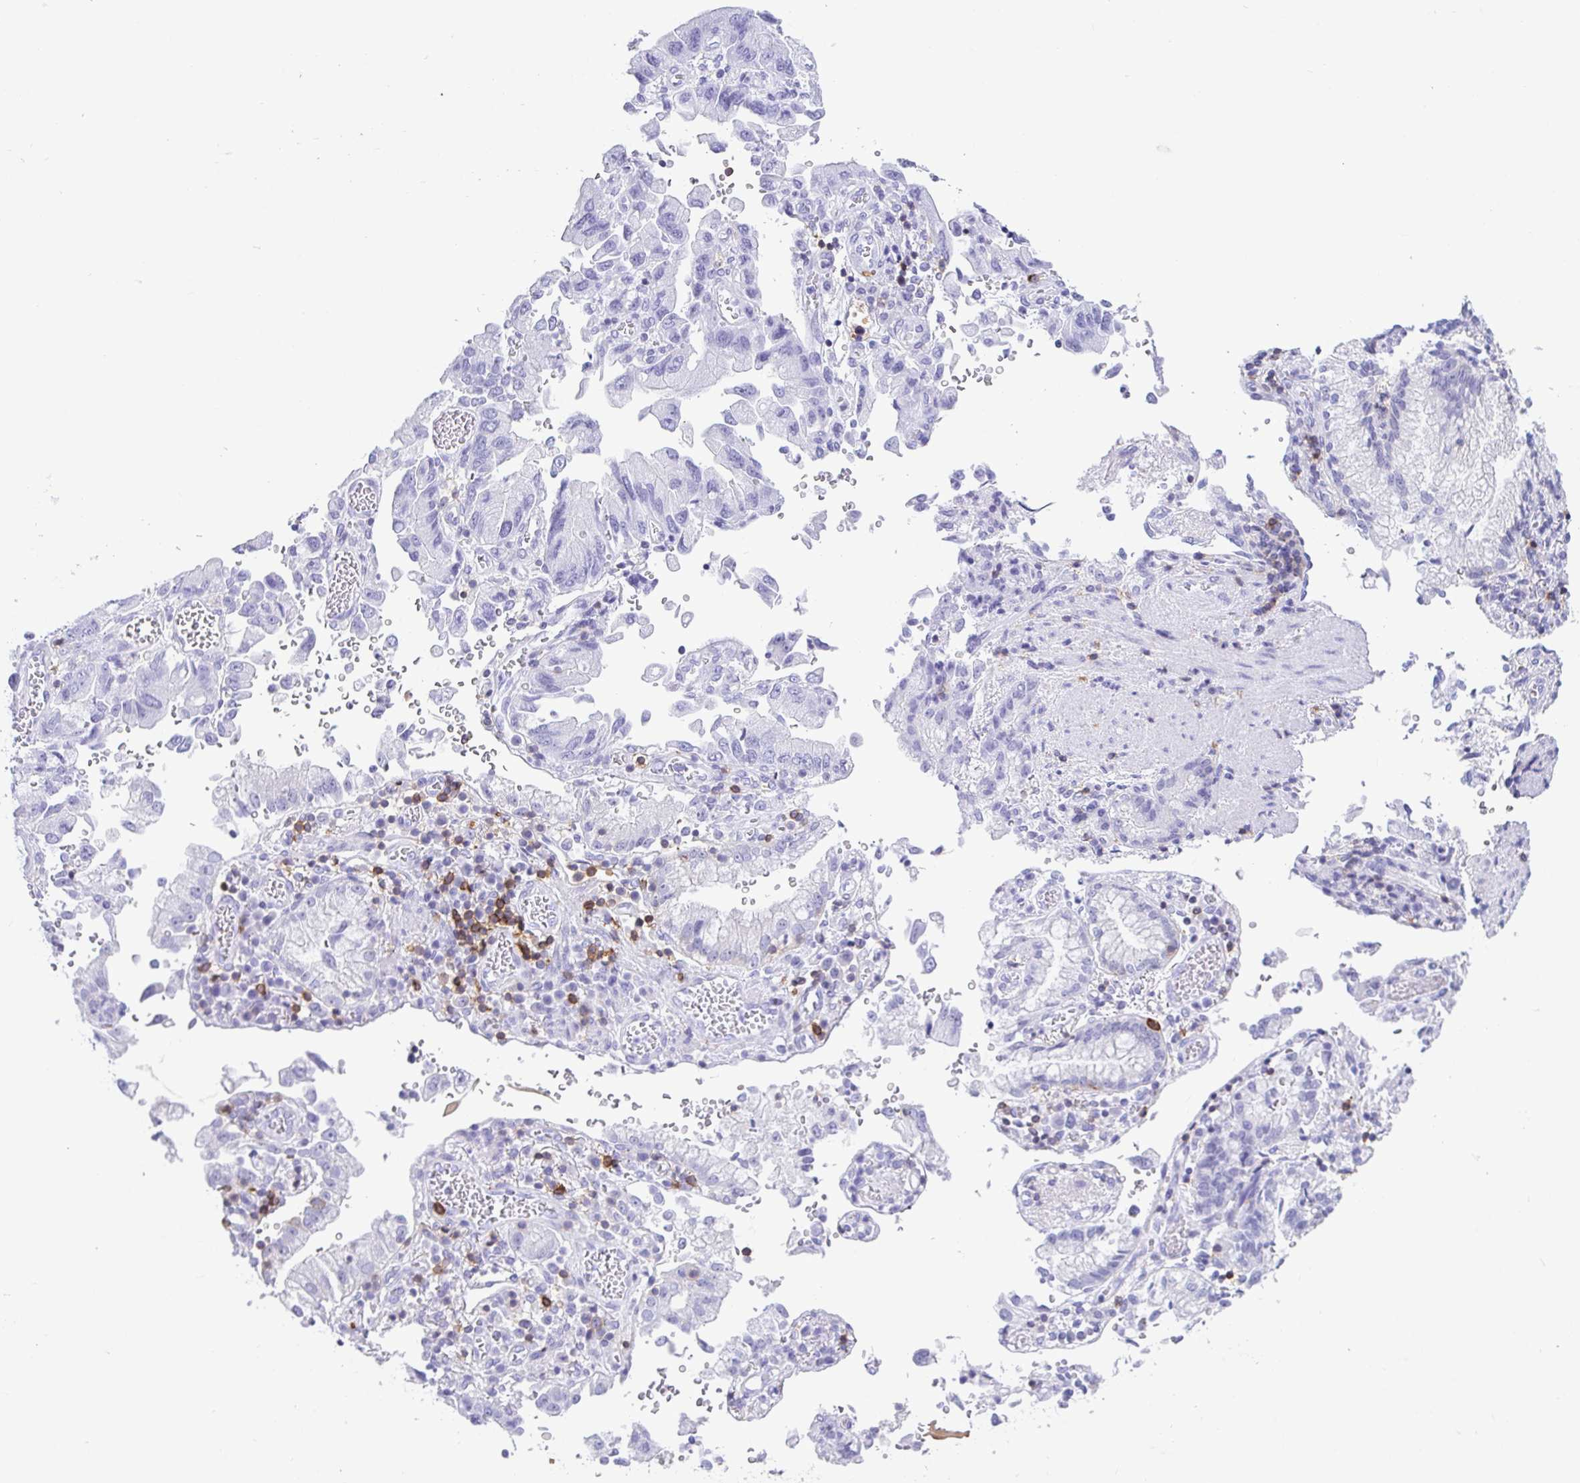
{"staining": {"intensity": "negative", "quantity": "none", "location": "none"}, "tissue": "stomach cancer", "cell_type": "Tumor cells", "image_type": "cancer", "snomed": [{"axis": "morphology", "description": "Adenocarcinoma, NOS"}, {"axis": "topography", "description": "Stomach"}], "caption": "High power microscopy photomicrograph of an IHC image of stomach cancer (adenocarcinoma), revealing no significant staining in tumor cells. (Brightfield microscopy of DAB IHC at high magnification).", "gene": "CD5", "patient": {"sex": "male", "age": 62}}